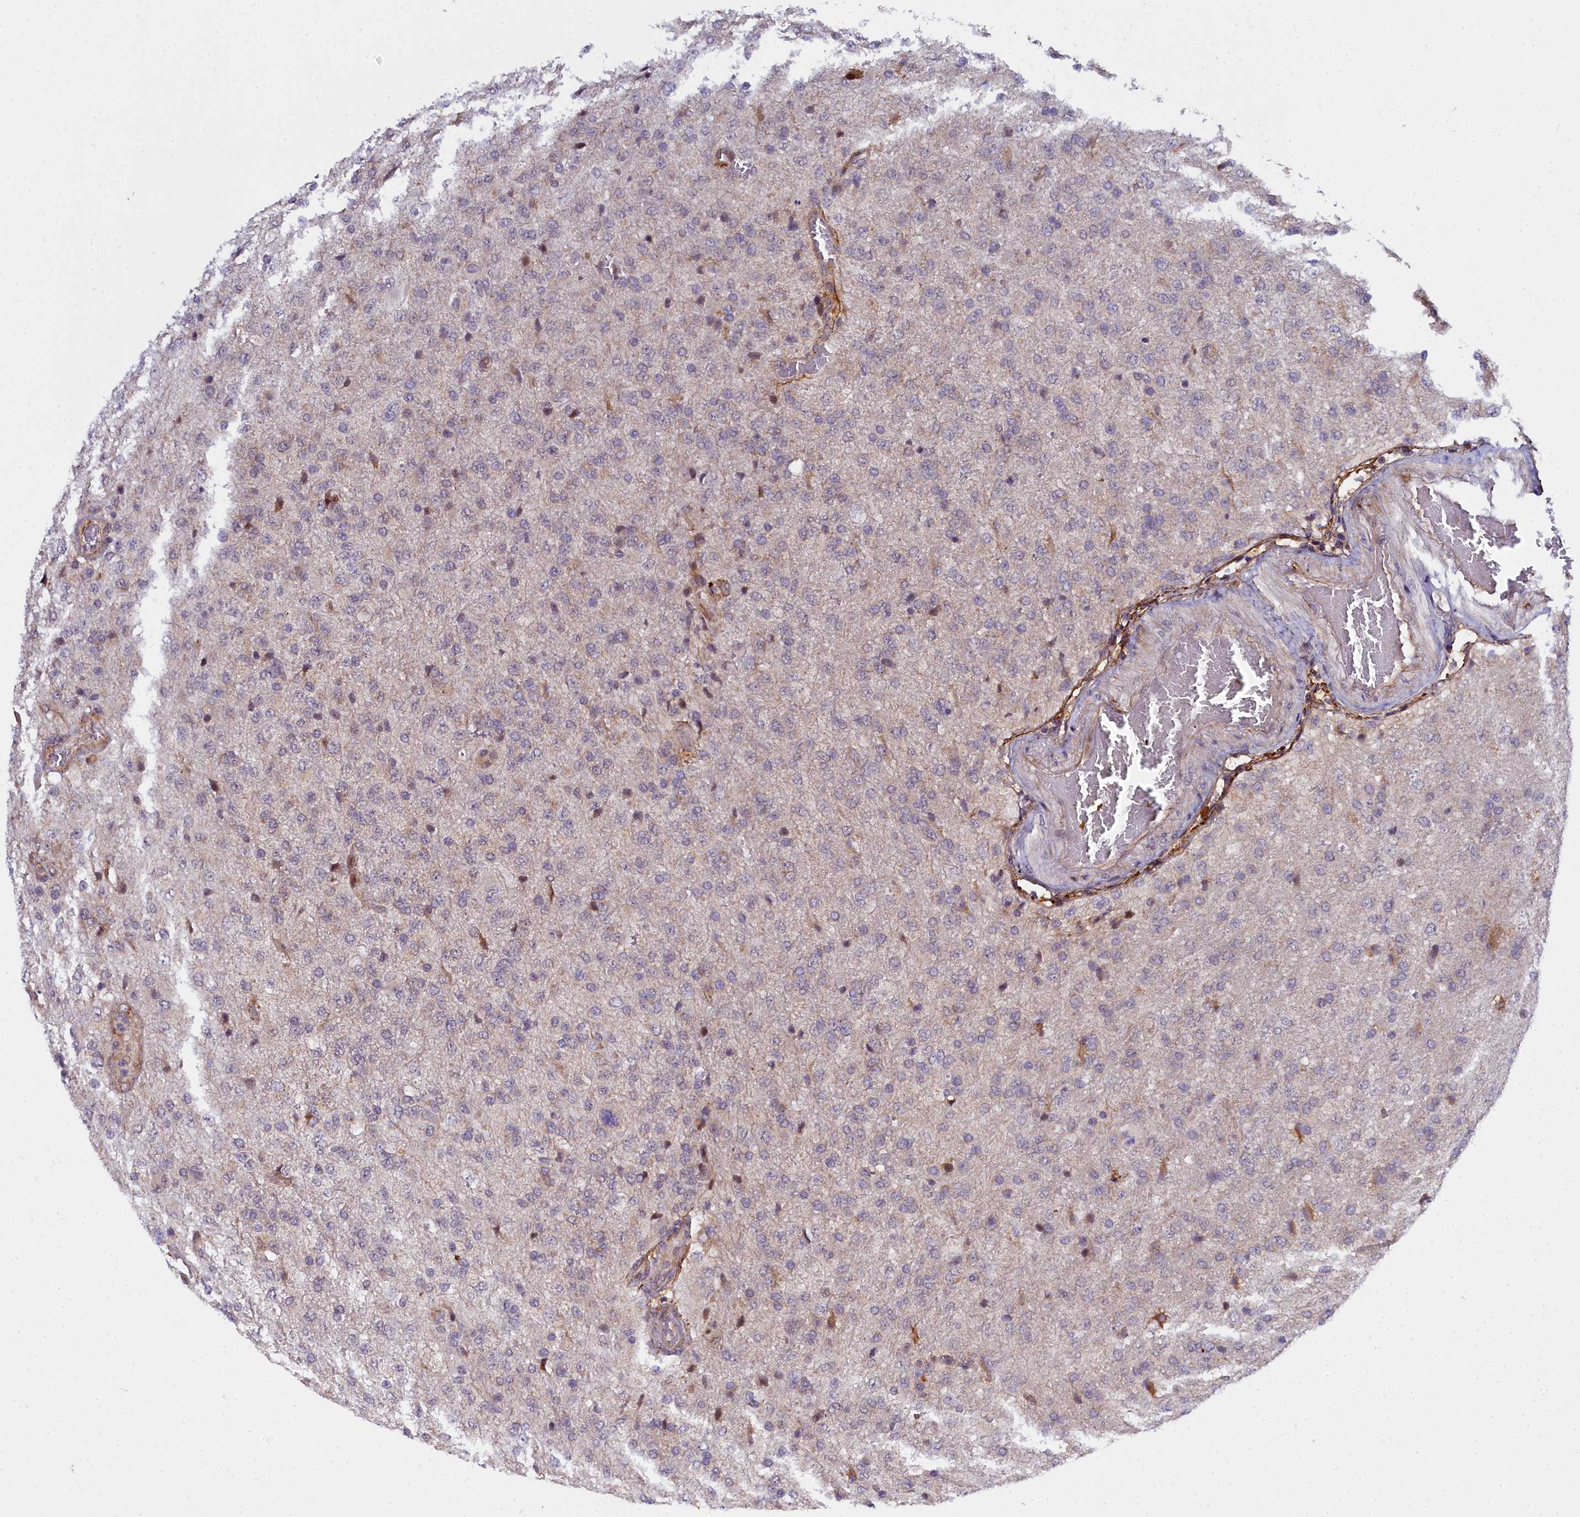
{"staining": {"intensity": "negative", "quantity": "none", "location": "none"}, "tissue": "glioma", "cell_type": "Tumor cells", "image_type": "cancer", "snomed": [{"axis": "morphology", "description": "Glioma, malignant, High grade"}, {"axis": "topography", "description": "Brain"}], "caption": "An image of glioma stained for a protein reveals no brown staining in tumor cells.", "gene": "MRPS11", "patient": {"sex": "female", "age": 74}}